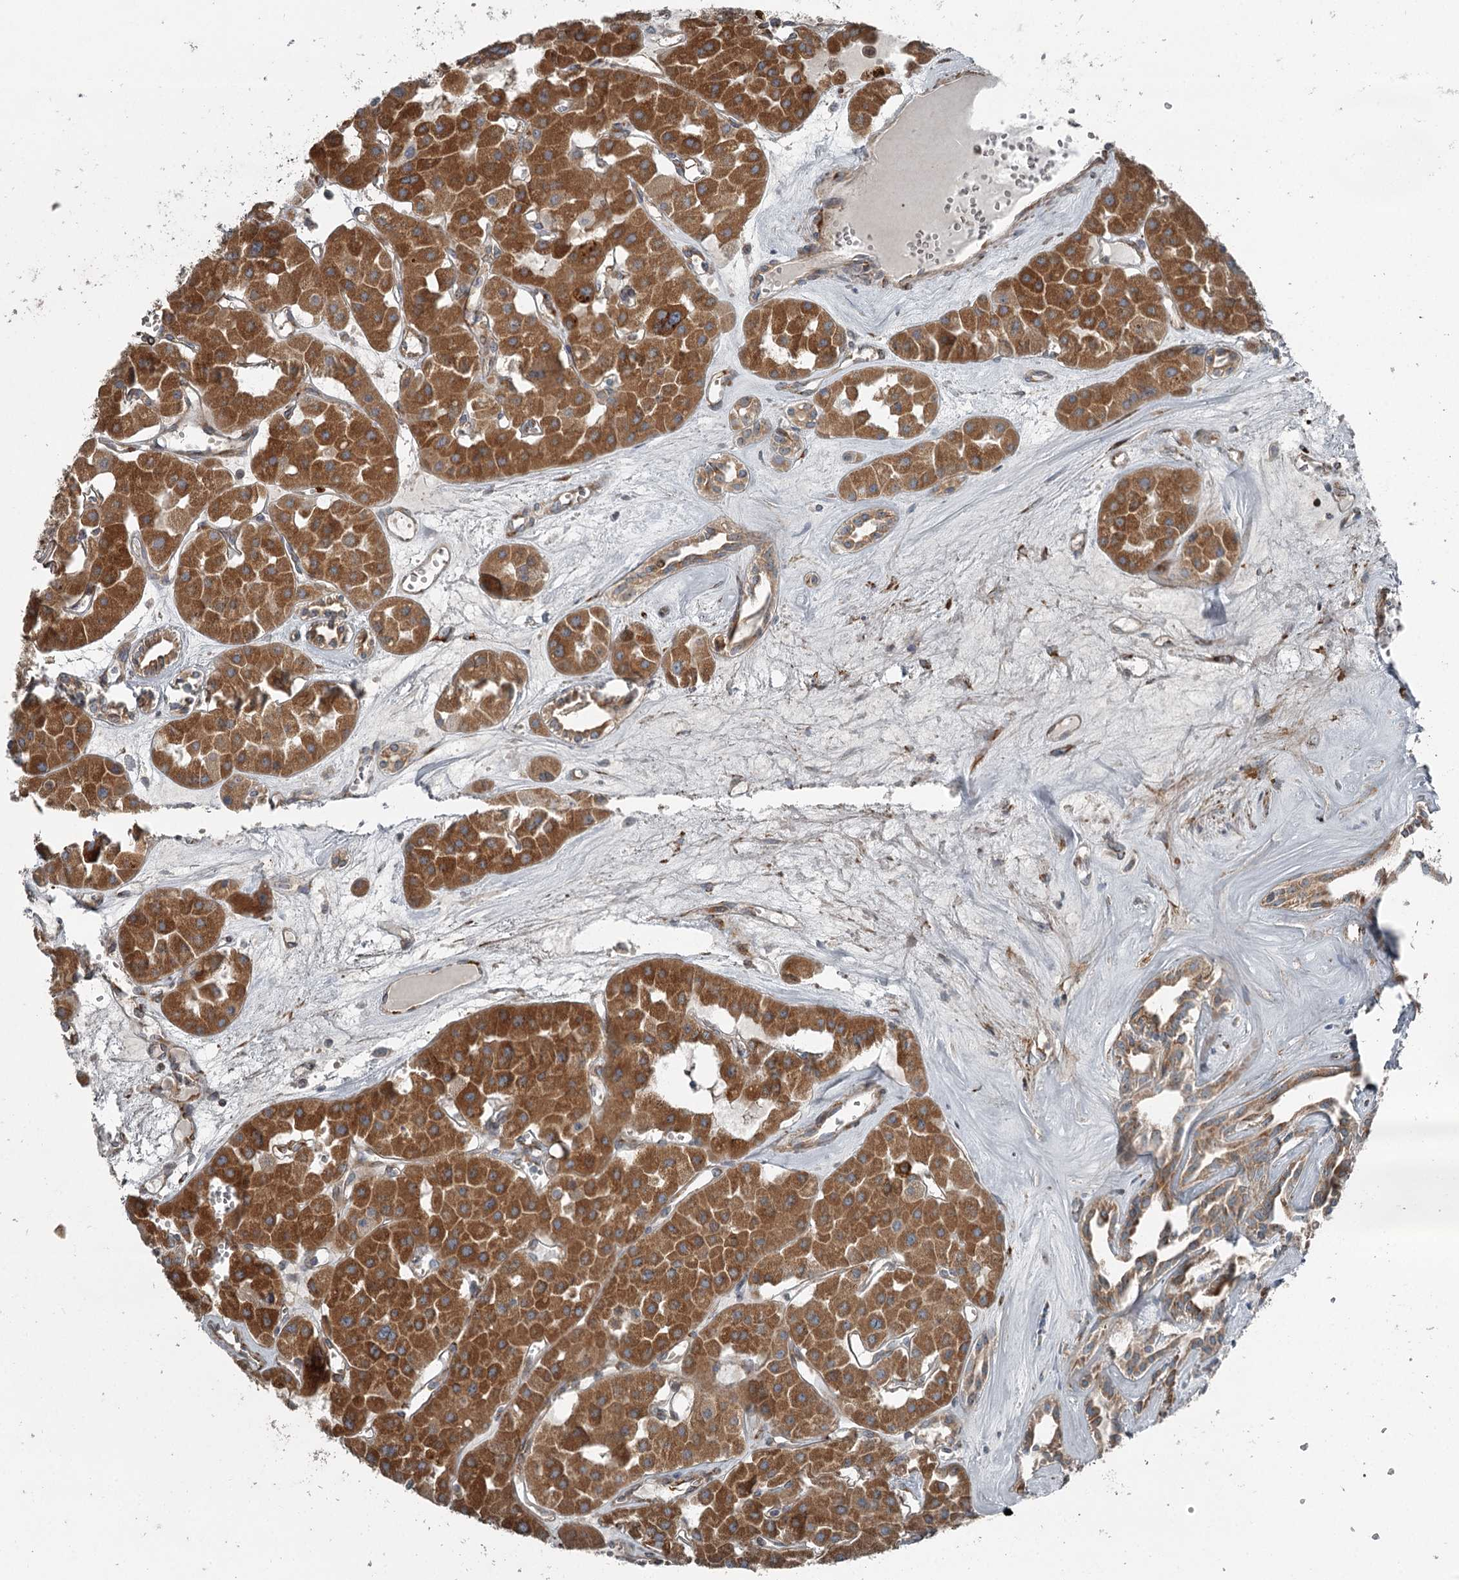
{"staining": {"intensity": "moderate", "quantity": ">75%", "location": "cytoplasmic/membranous"}, "tissue": "renal cancer", "cell_type": "Tumor cells", "image_type": "cancer", "snomed": [{"axis": "morphology", "description": "Carcinoma, NOS"}, {"axis": "topography", "description": "Kidney"}], "caption": "The photomicrograph reveals staining of renal carcinoma, revealing moderate cytoplasmic/membranous protein expression (brown color) within tumor cells.", "gene": "RASSF8", "patient": {"sex": "female", "age": 75}}